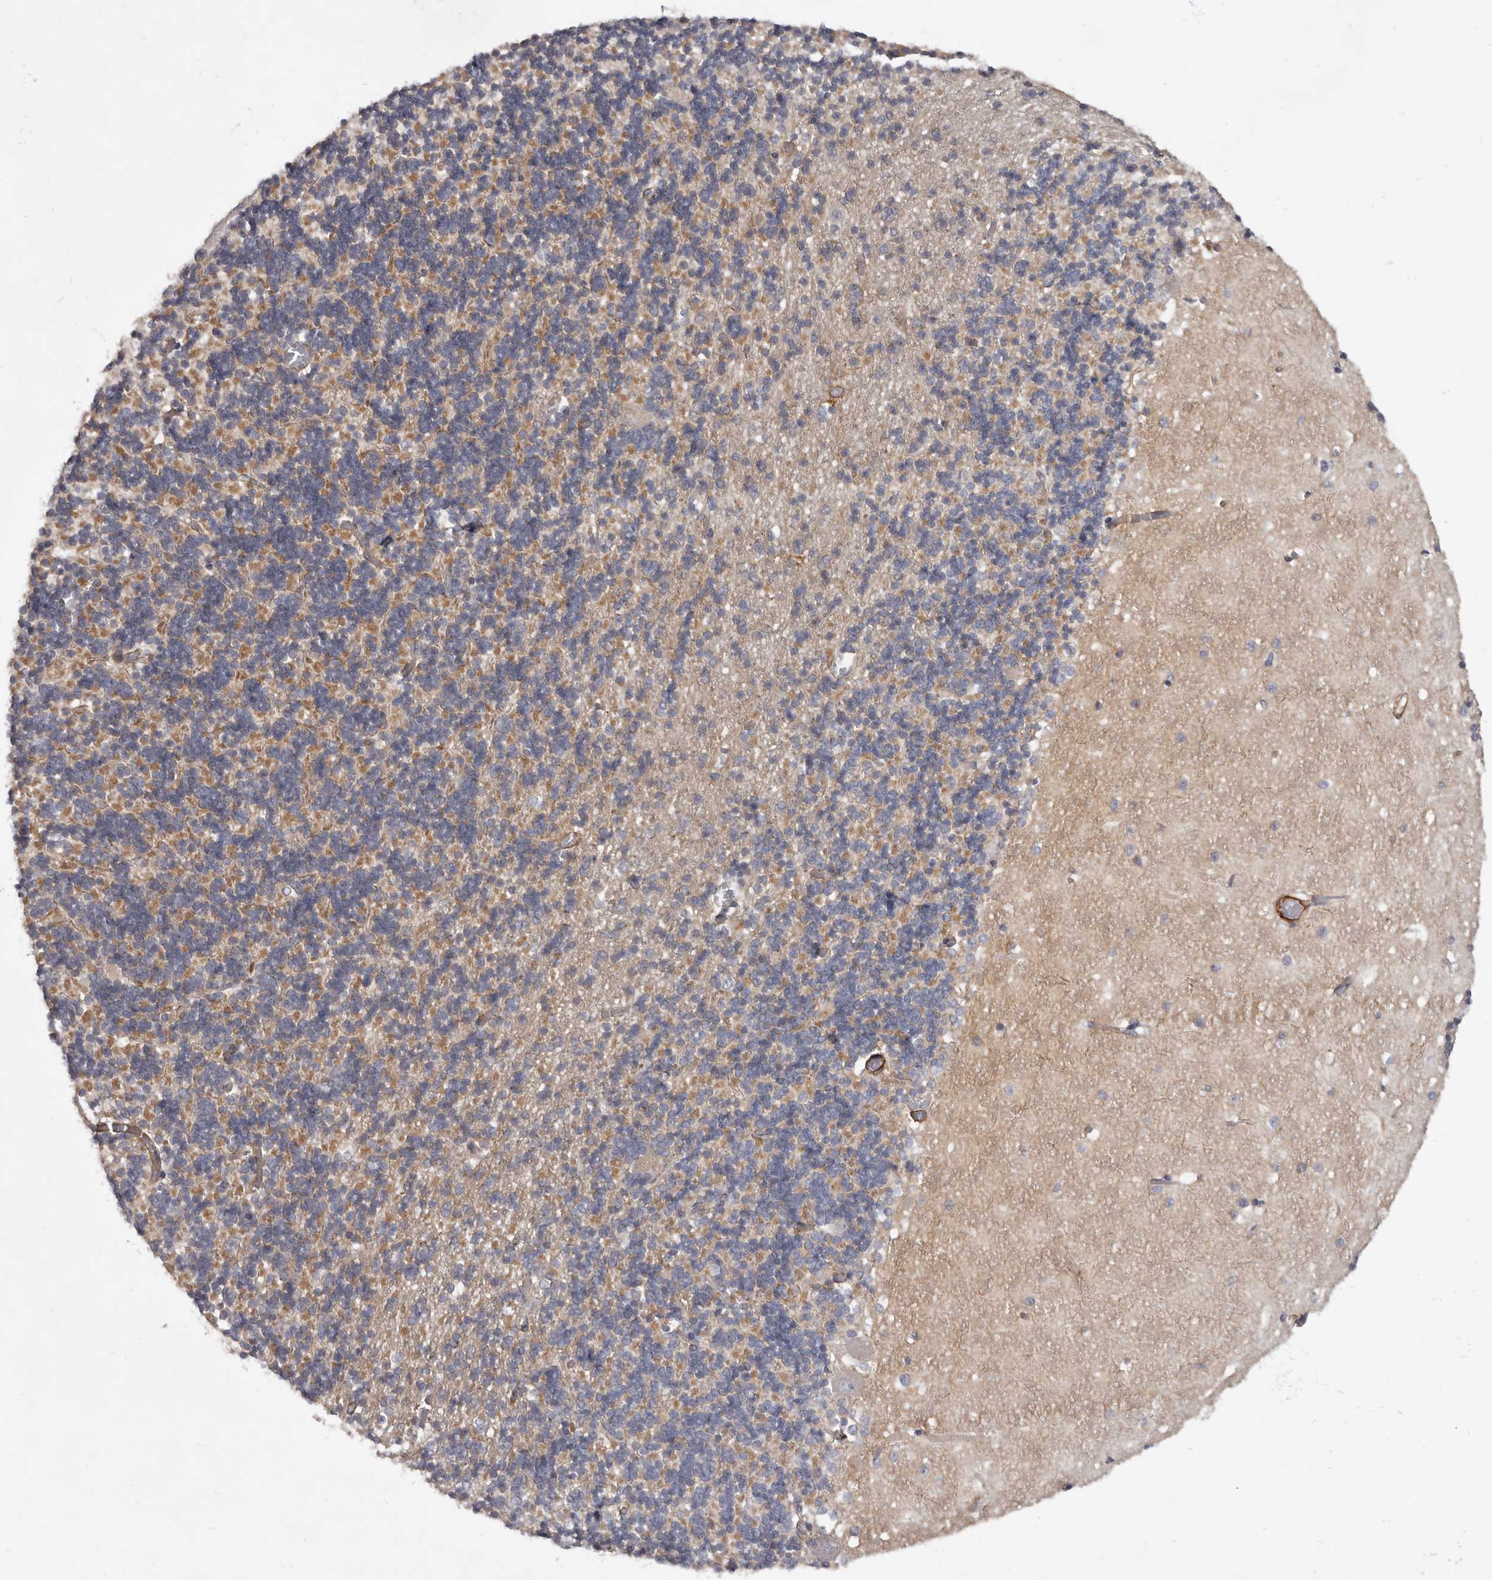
{"staining": {"intensity": "moderate", "quantity": "<25%", "location": "cytoplasmic/membranous"}, "tissue": "cerebellum", "cell_type": "Cells in granular layer", "image_type": "normal", "snomed": [{"axis": "morphology", "description": "Normal tissue, NOS"}, {"axis": "topography", "description": "Cerebellum"}], "caption": "Cells in granular layer demonstrate moderate cytoplasmic/membranous positivity in approximately <25% of cells in benign cerebellum. (IHC, brightfield microscopy, high magnification).", "gene": "CGN", "patient": {"sex": "male", "age": 37}}